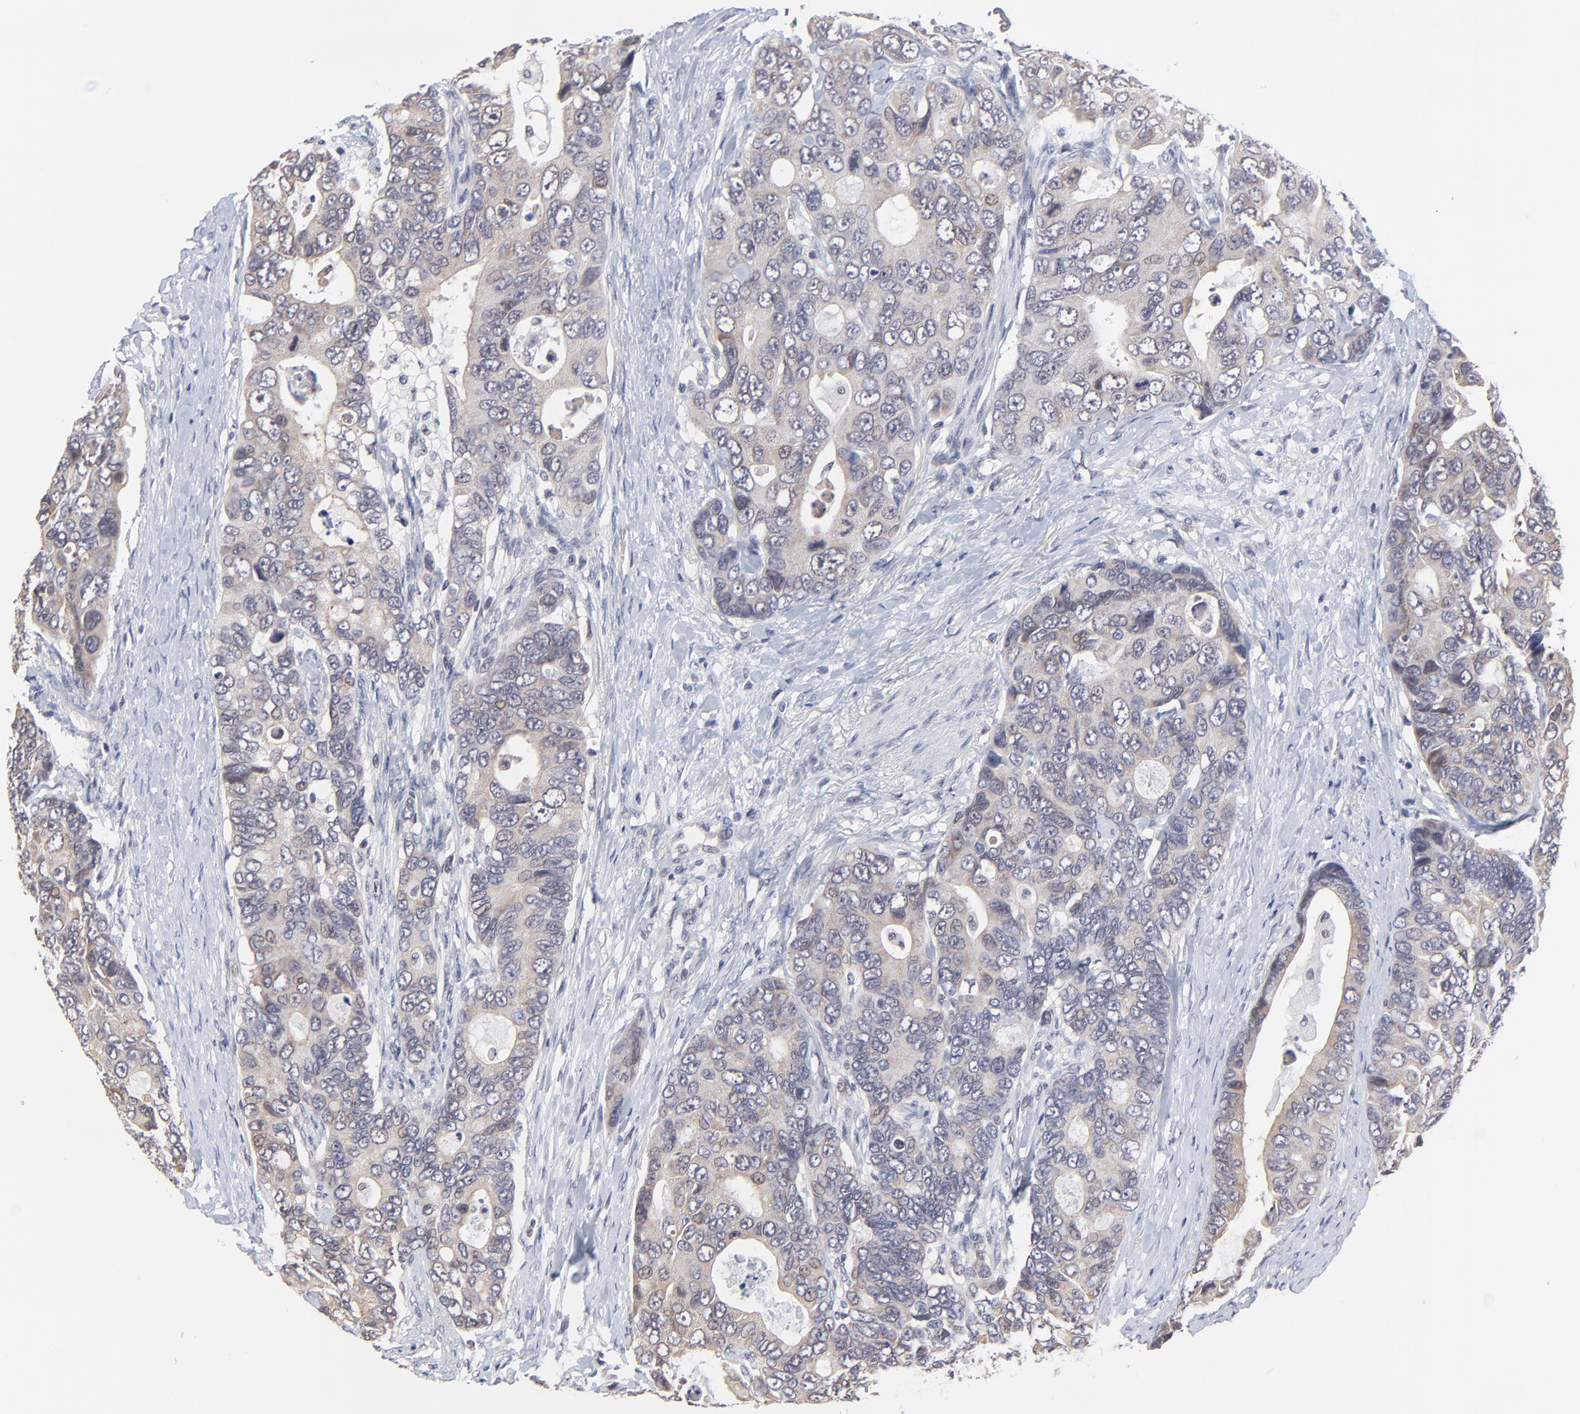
{"staining": {"intensity": "weak", "quantity": ">75%", "location": "cytoplasmic/membranous"}, "tissue": "colorectal cancer", "cell_type": "Tumor cells", "image_type": "cancer", "snomed": [{"axis": "morphology", "description": "Adenocarcinoma, NOS"}, {"axis": "topography", "description": "Rectum"}], "caption": "Colorectal cancer (adenocarcinoma) stained with DAB (3,3'-diaminobenzidine) immunohistochemistry reveals low levels of weak cytoplasmic/membranous staining in approximately >75% of tumor cells.", "gene": "FBXO8", "patient": {"sex": "female", "age": 67}}